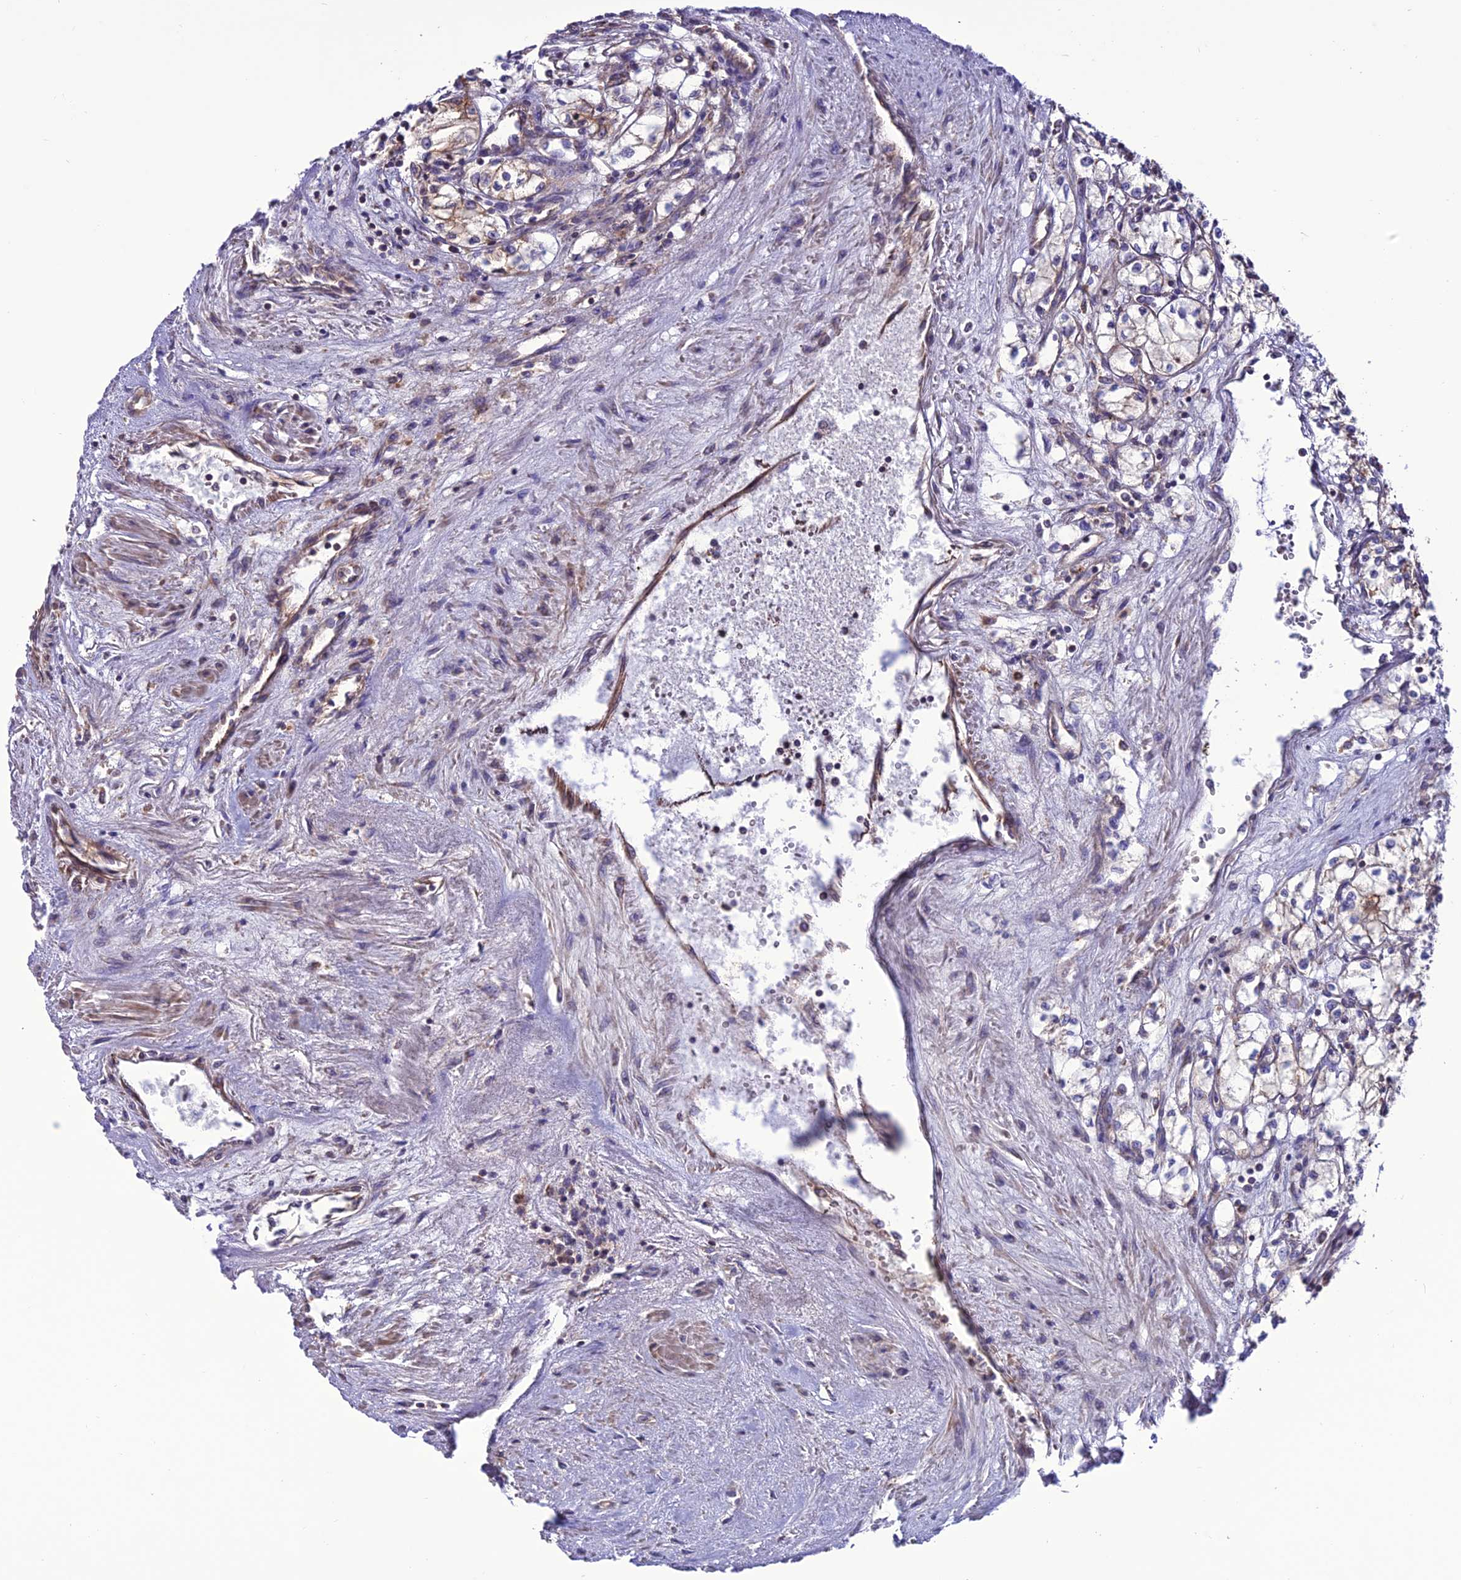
{"staining": {"intensity": "negative", "quantity": "none", "location": "none"}, "tissue": "renal cancer", "cell_type": "Tumor cells", "image_type": "cancer", "snomed": [{"axis": "morphology", "description": "Adenocarcinoma, NOS"}, {"axis": "topography", "description": "Kidney"}], "caption": "Human adenocarcinoma (renal) stained for a protein using immunohistochemistry (IHC) demonstrates no staining in tumor cells.", "gene": "PPIL3", "patient": {"sex": "male", "age": 59}}